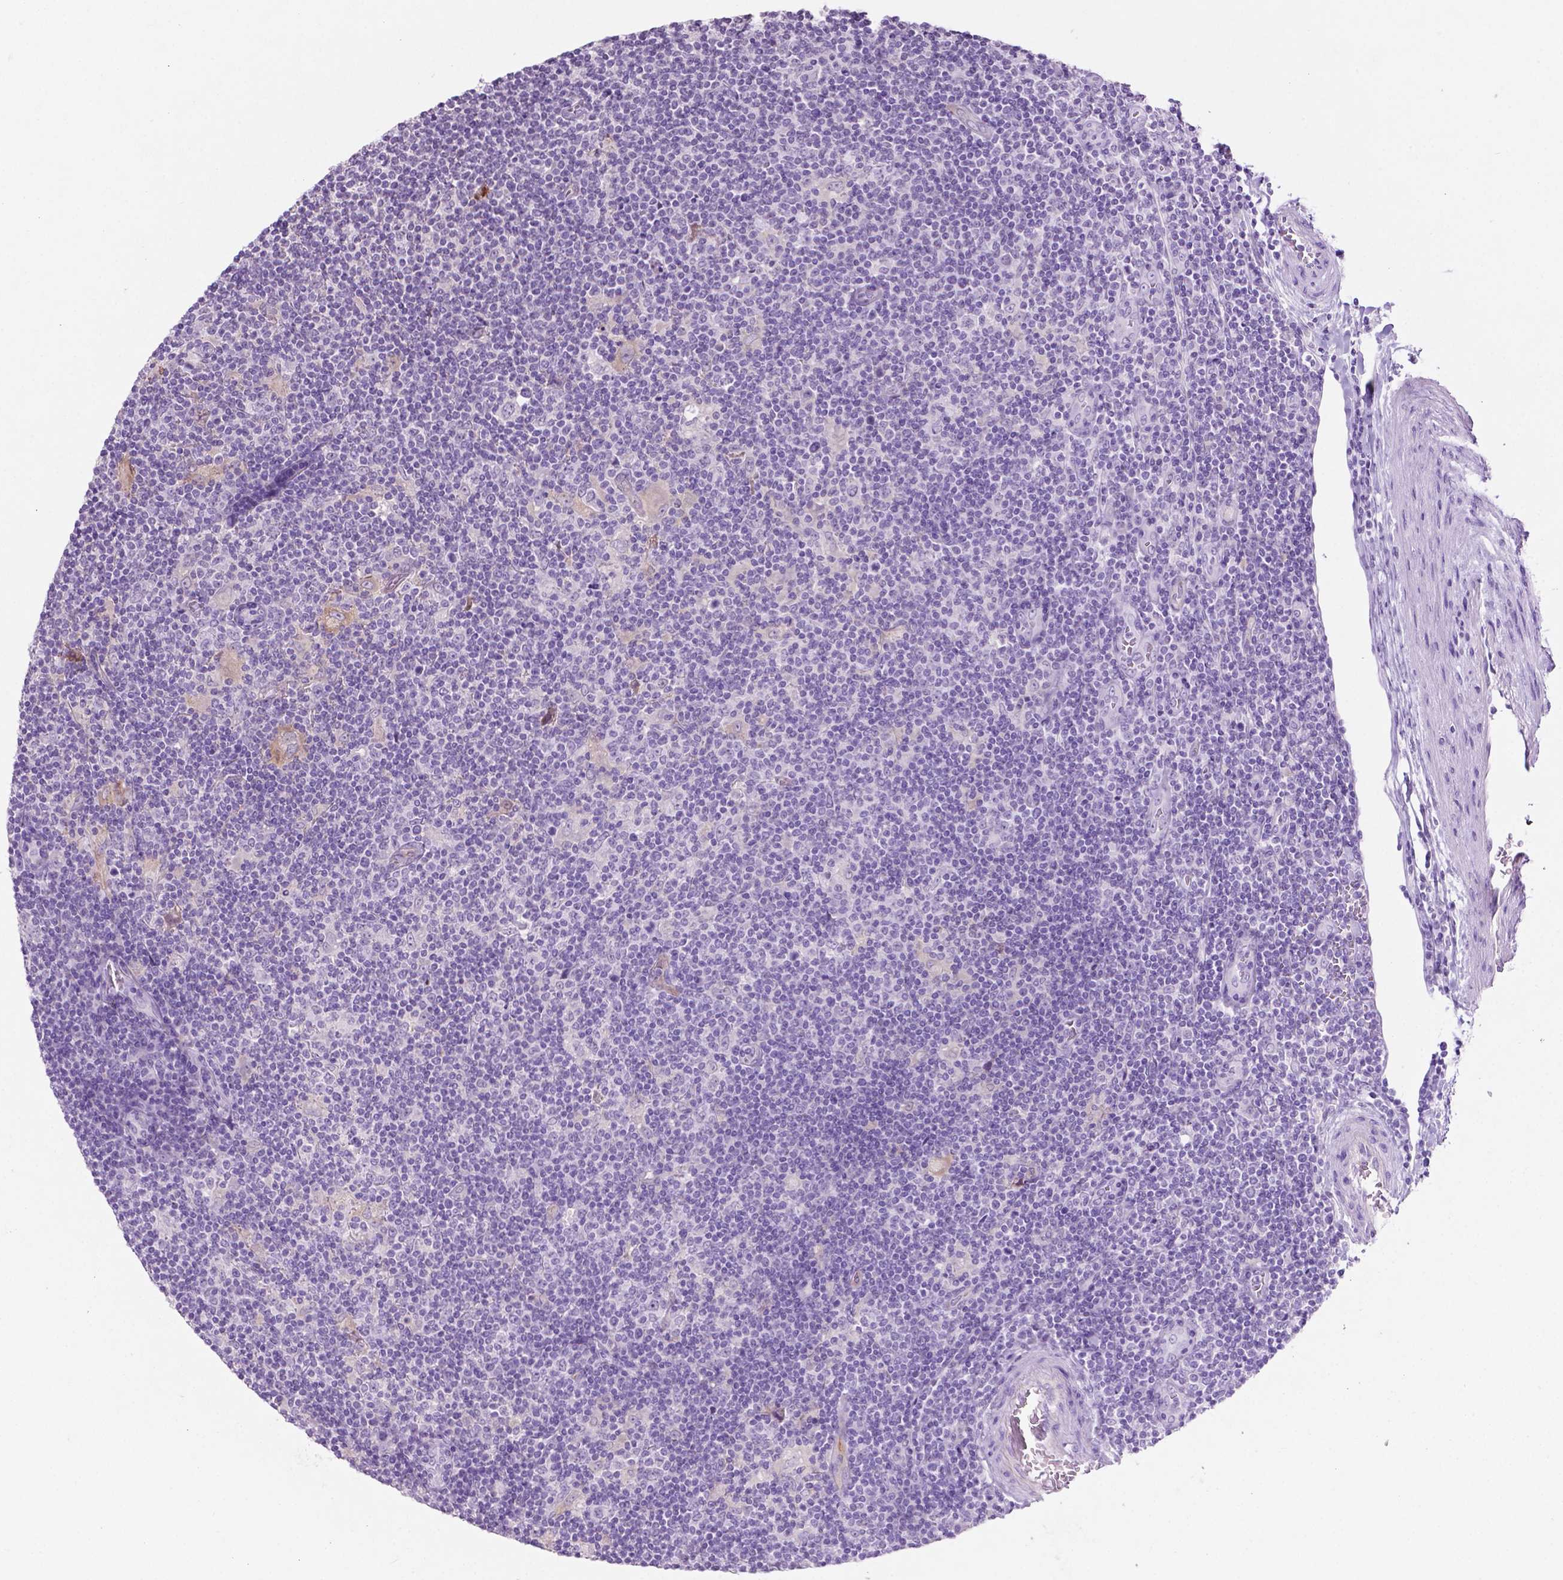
{"staining": {"intensity": "negative", "quantity": "none", "location": "none"}, "tissue": "lymphoma", "cell_type": "Tumor cells", "image_type": "cancer", "snomed": [{"axis": "morphology", "description": "Hodgkin's disease, NOS"}, {"axis": "topography", "description": "Lymph node"}], "caption": "An immunohistochemistry (IHC) histopathology image of lymphoma is shown. There is no staining in tumor cells of lymphoma.", "gene": "PHGR1", "patient": {"sex": "male", "age": 40}}